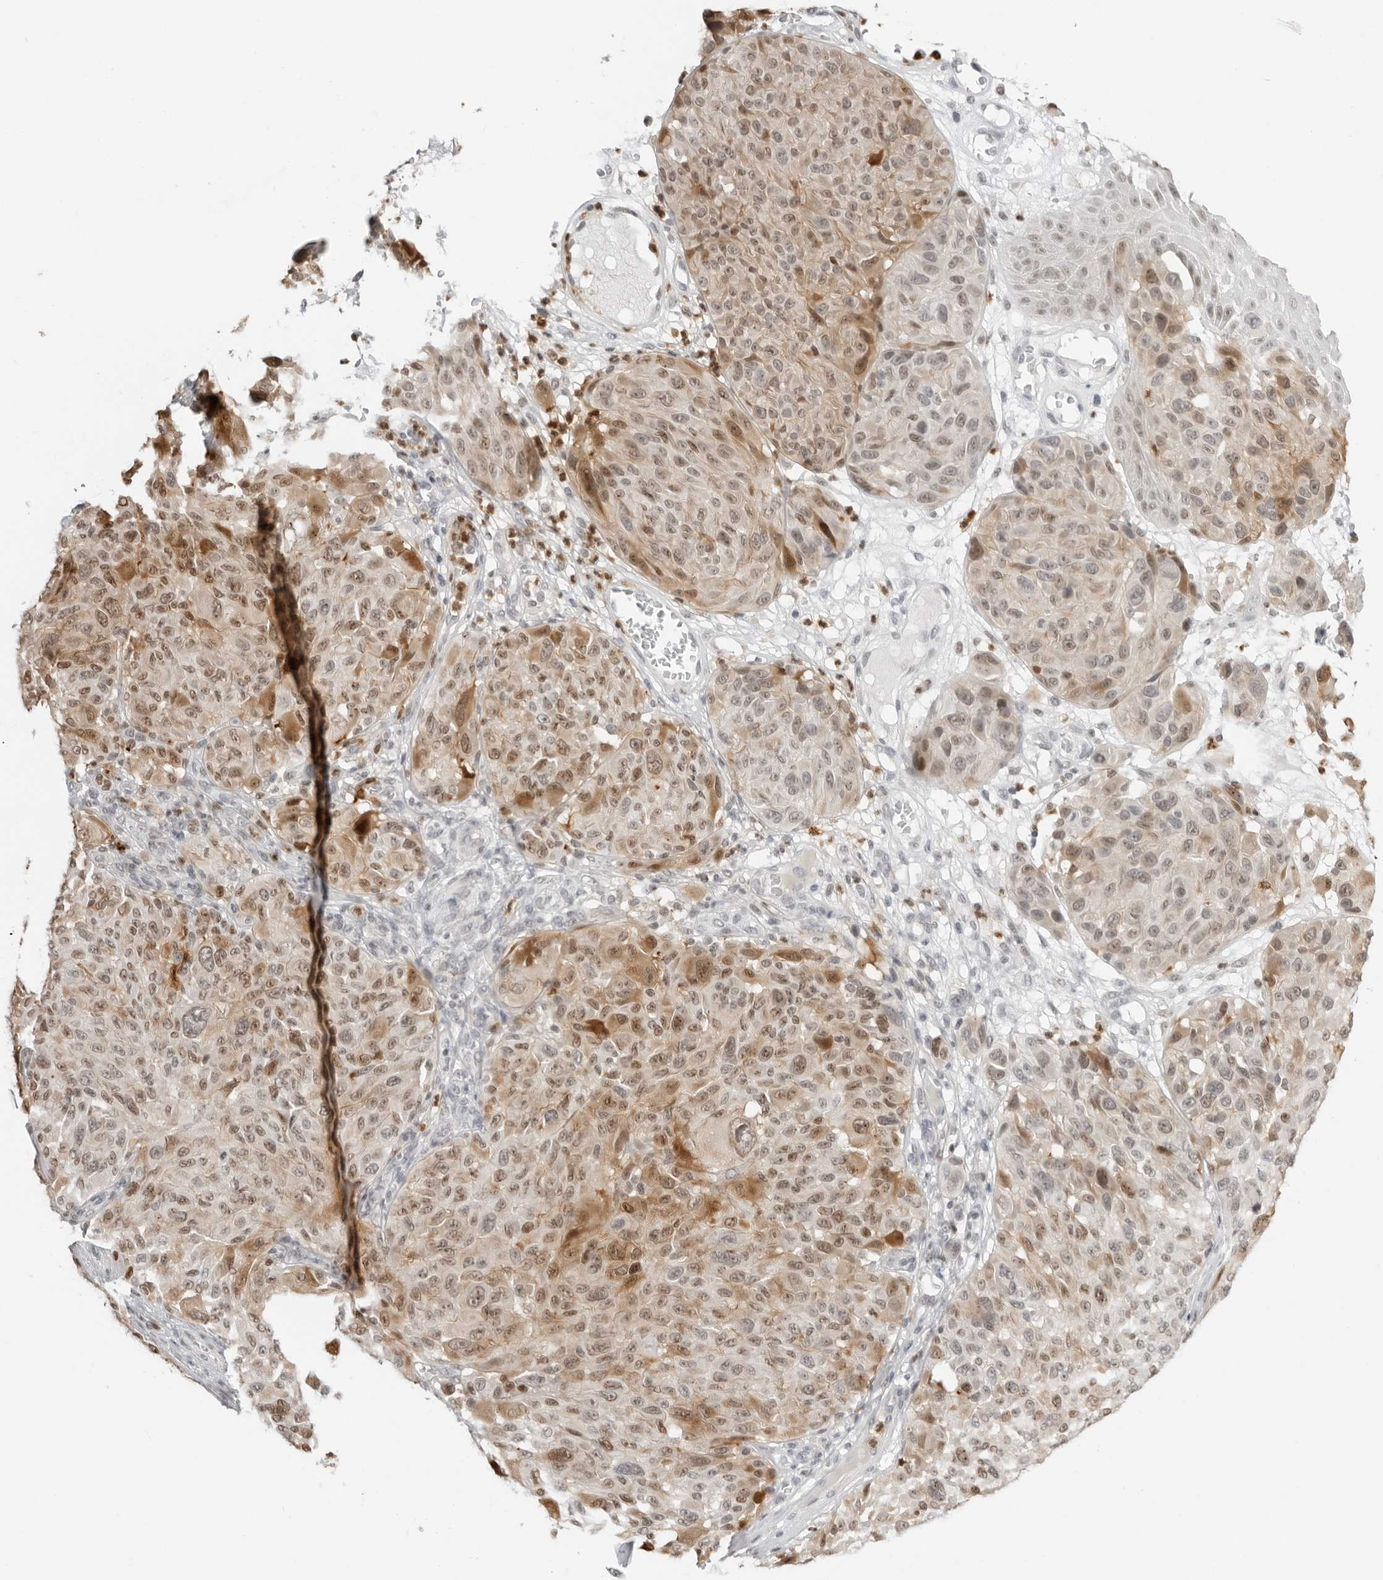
{"staining": {"intensity": "moderate", "quantity": "25%-75%", "location": "cytoplasmic/membranous,nuclear"}, "tissue": "melanoma", "cell_type": "Tumor cells", "image_type": "cancer", "snomed": [{"axis": "morphology", "description": "Malignant melanoma, NOS"}, {"axis": "topography", "description": "Skin"}], "caption": "Immunohistochemistry of melanoma exhibits medium levels of moderate cytoplasmic/membranous and nuclear staining in about 25%-75% of tumor cells.", "gene": "RNF146", "patient": {"sex": "male", "age": 83}}